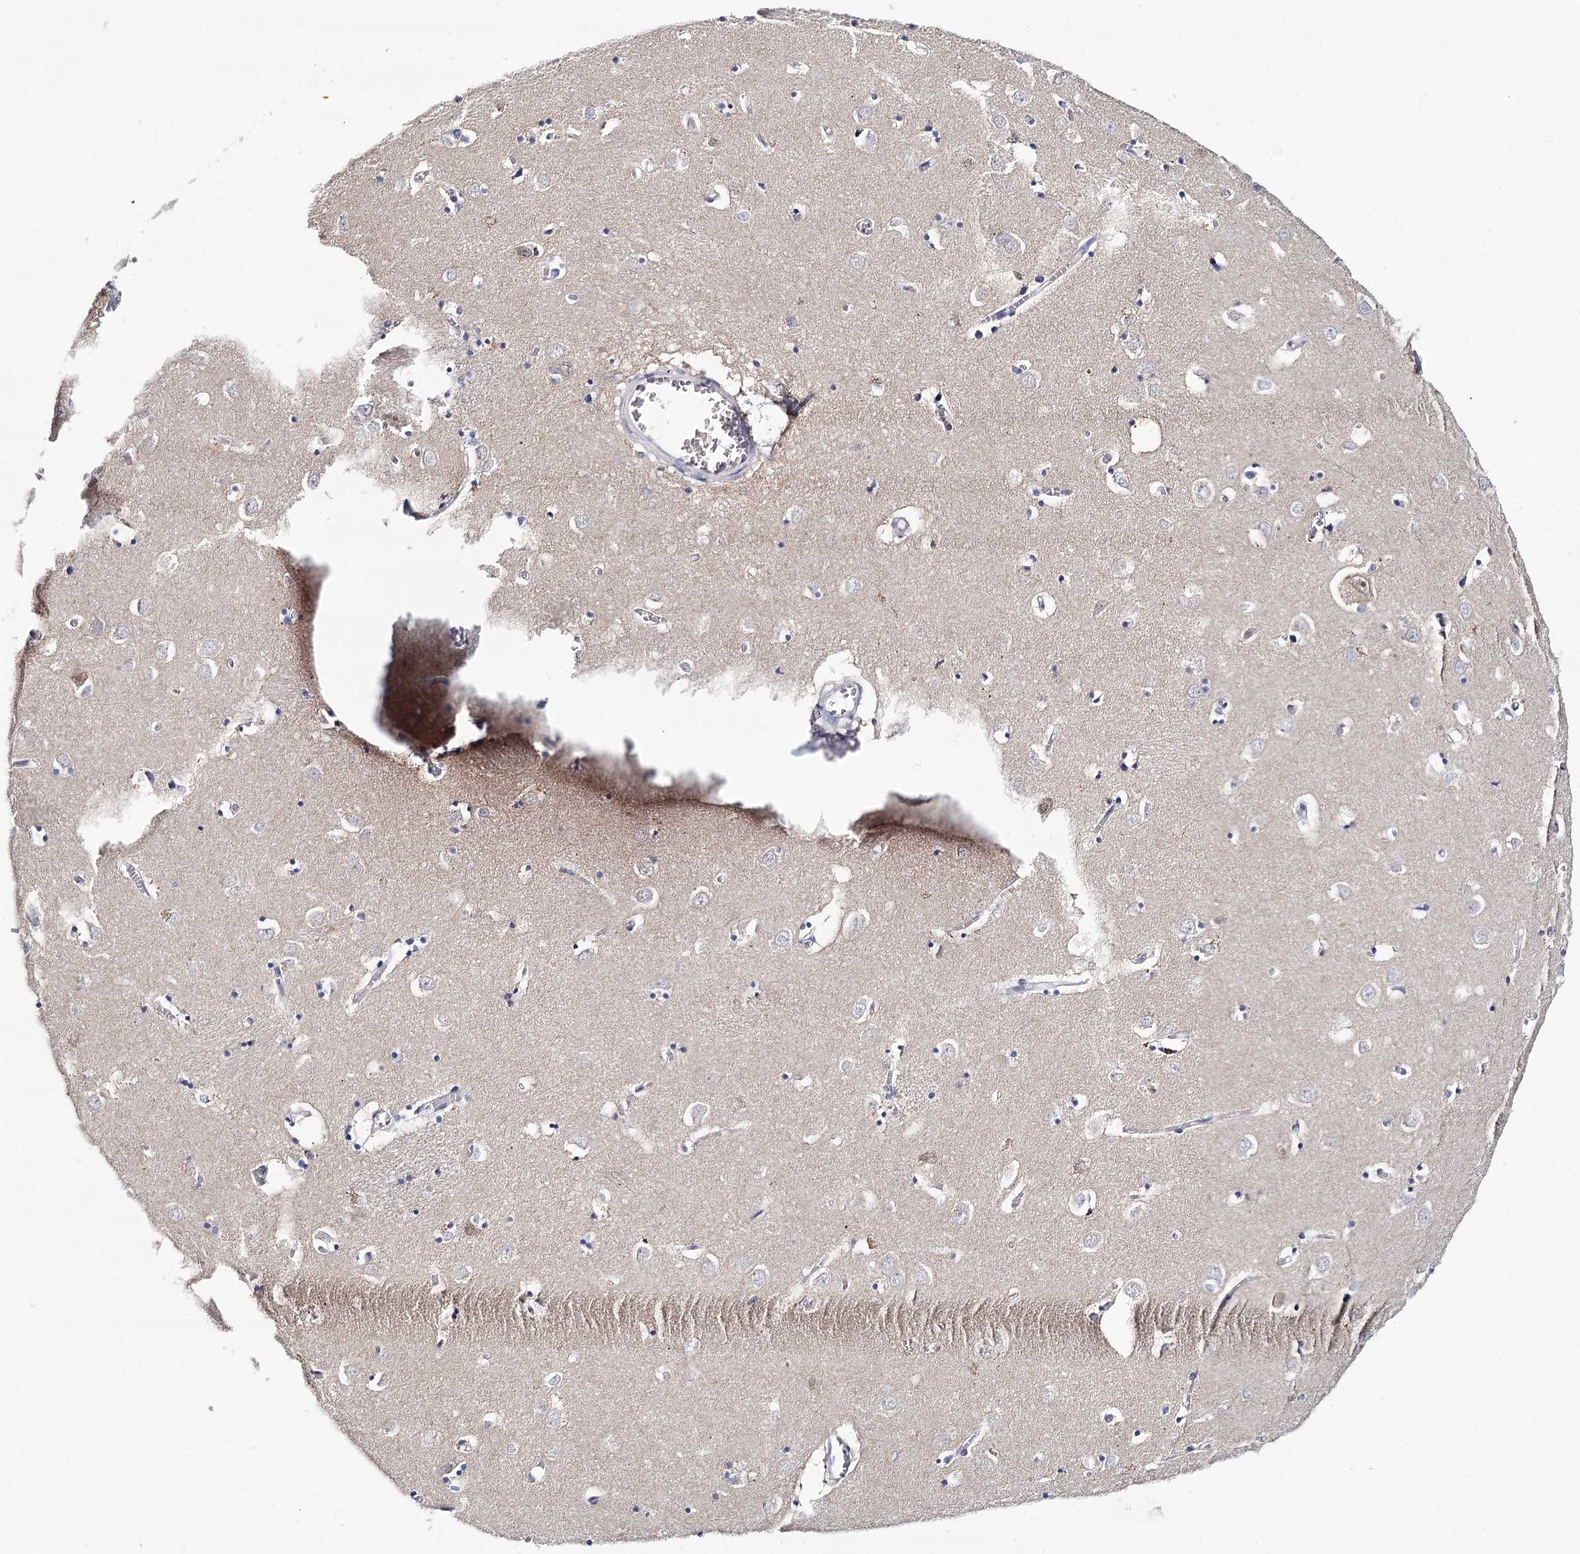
{"staining": {"intensity": "negative", "quantity": "none", "location": "none"}, "tissue": "caudate", "cell_type": "Glial cells", "image_type": "normal", "snomed": [{"axis": "morphology", "description": "Normal tissue, NOS"}, {"axis": "topography", "description": "Lateral ventricle wall"}], "caption": "The histopathology image demonstrates no staining of glial cells in unremarkable caudate.", "gene": "HSPA4L", "patient": {"sex": "male", "age": 70}}